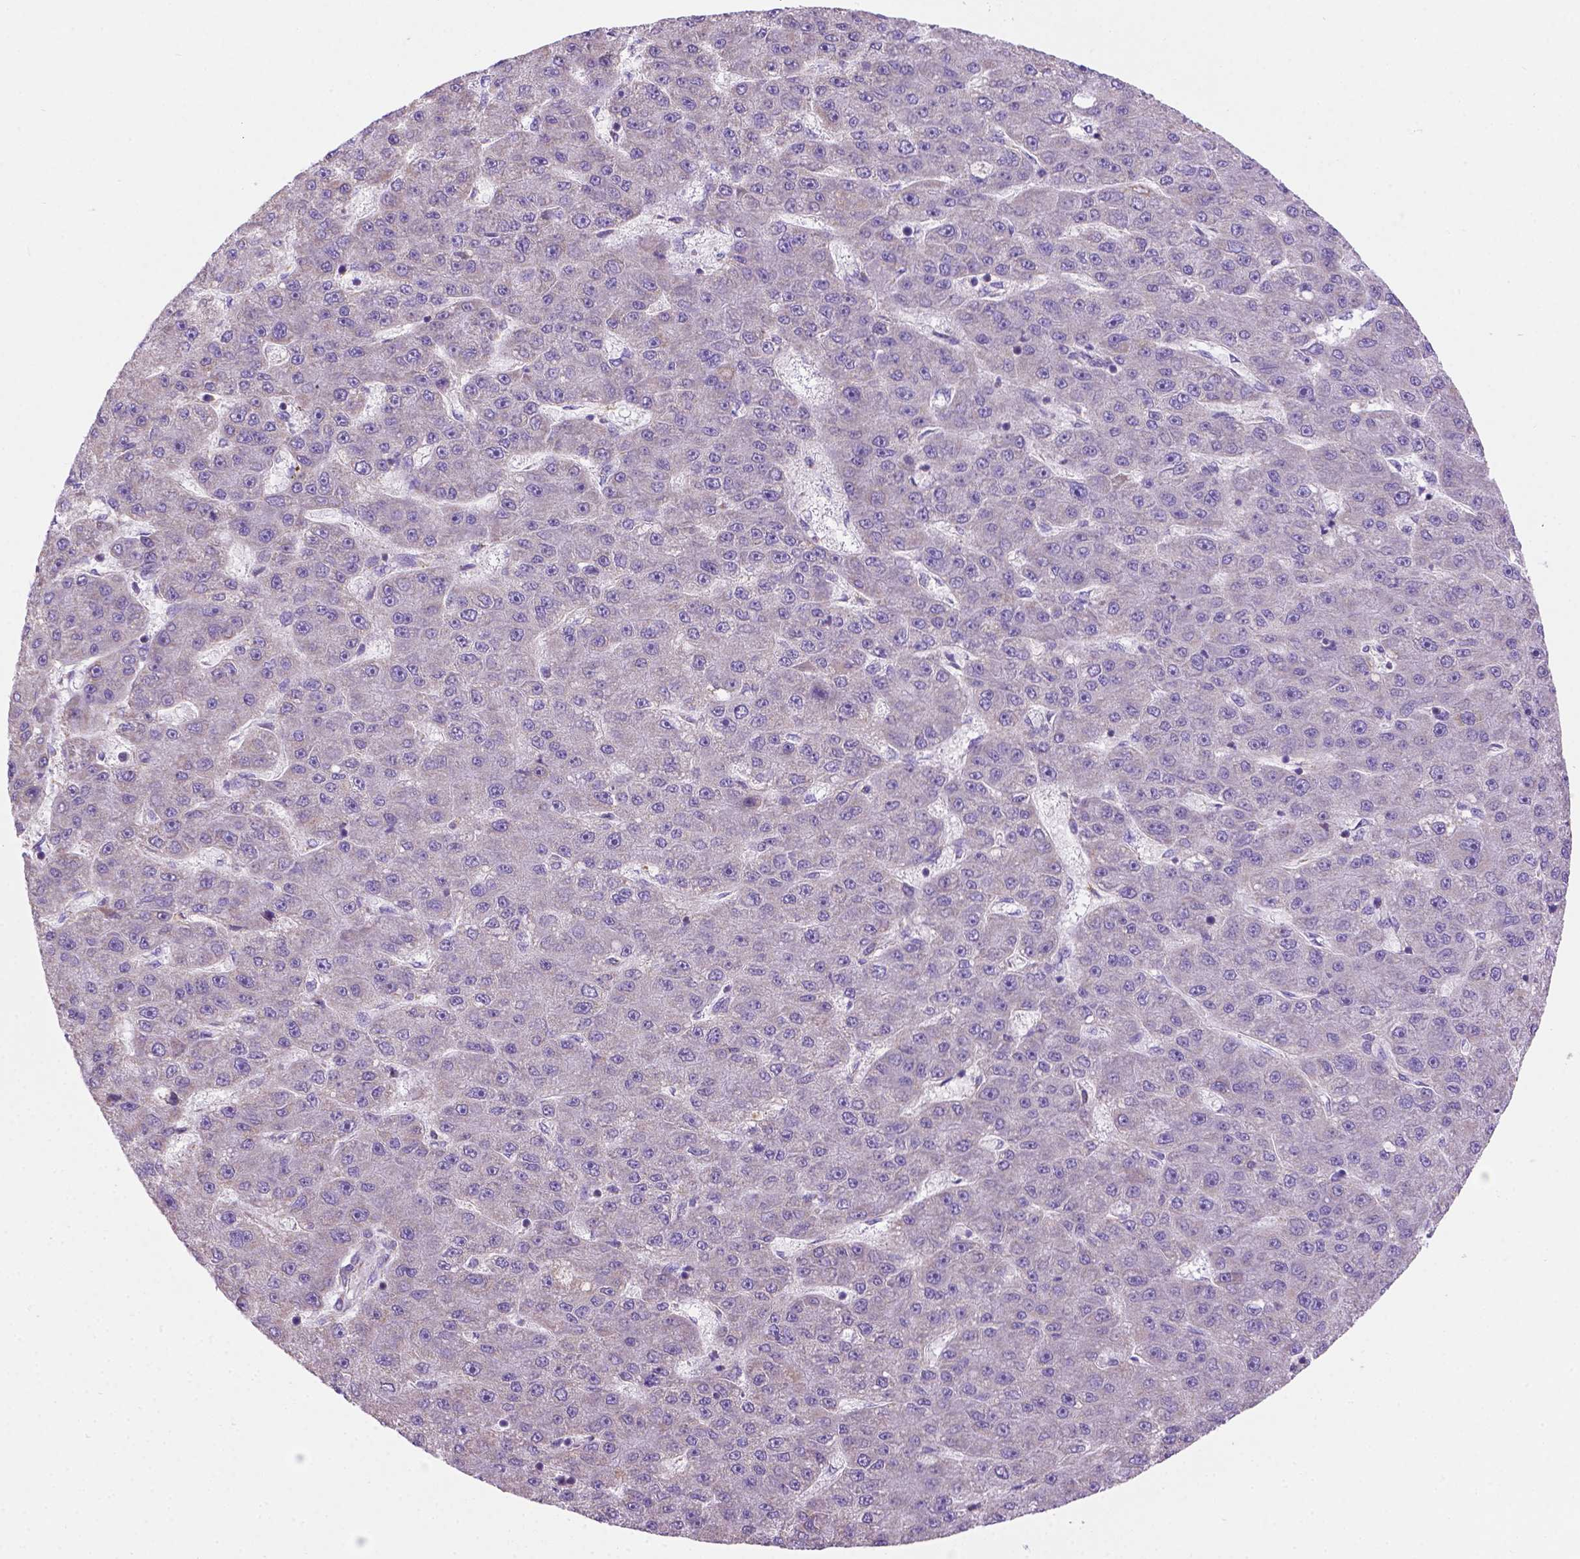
{"staining": {"intensity": "negative", "quantity": "none", "location": "none"}, "tissue": "liver cancer", "cell_type": "Tumor cells", "image_type": "cancer", "snomed": [{"axis": "morphology", "description": "Carcinoma, Hepatocellular, NOS"}, {"axis": "topography", "description": "Liver"}], "caption": "Immunohistochemical staining of human liver cancer (hepatocellular carcinoma) displays no significant staining in tumor cells. (Brightfield microscopy of DAB IHC at high magnification).", "gene": "CSPG5", "patient": {"sex": "male", "age": 67}}